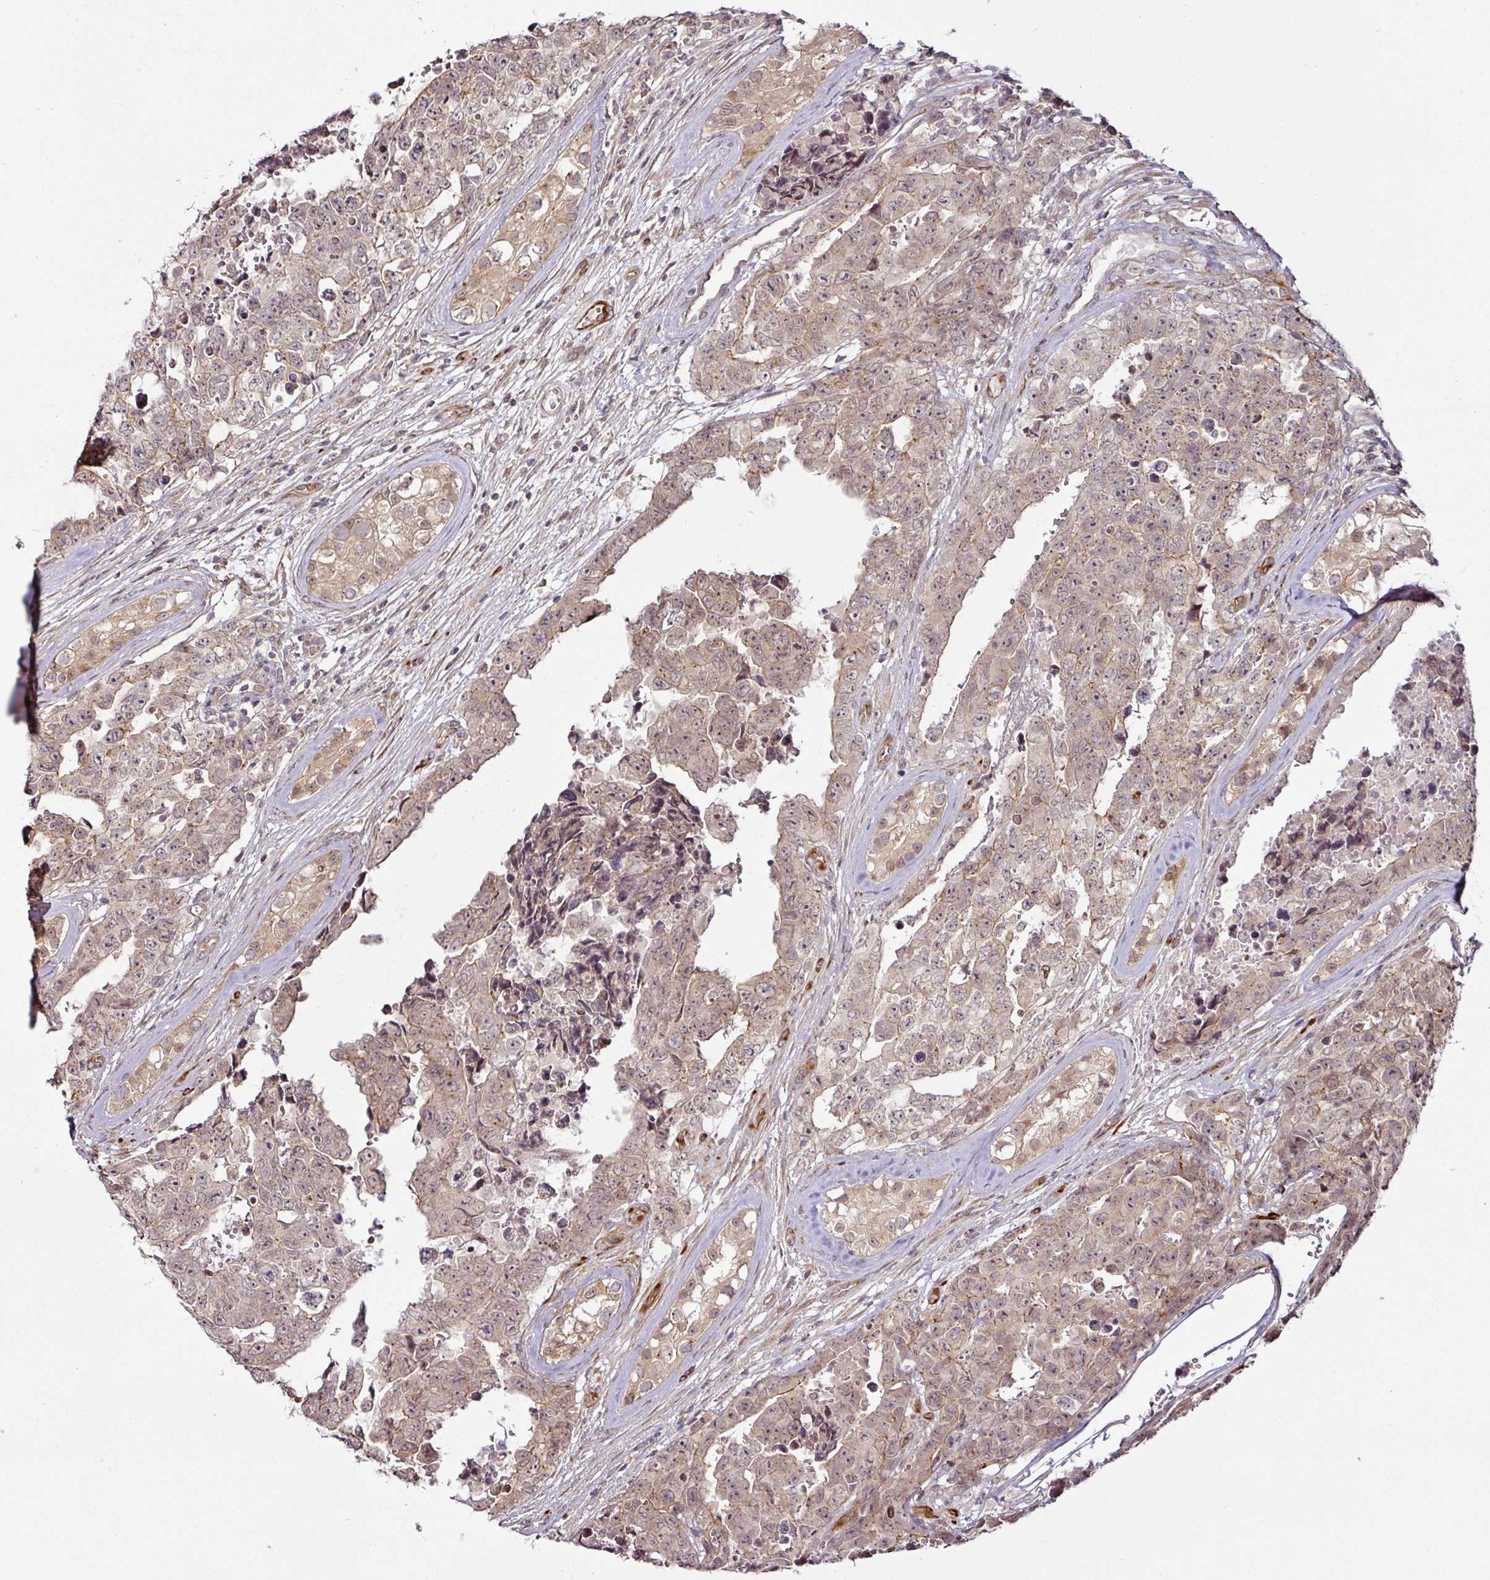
{"staining": {"intensity": "weak", "quantity": ">75%", "location": "nuclear"}, "tissue": "testis cancer", "cell_type": "Tumor cells", "image_type": "cancer", "snomed": [{"axis": "morphology", "description": "Normal tissue, NOS"}, {"axis": "morphology", "description": "Carcinoma, Embryonal, NOS"}, {"axis": "topography", "description": "Testis"}, {"axis": "topography", "description": "Epididymis"}], "caption": "Protein positivity by immunohistochemistry demonstrates weak nuclear positivity in about >75% of tumor cells in embryonal carcinoma (testis). The protein of interest is stained brown, and the nuclei are stained in blue (DAB (3,3'-diaminobenzidine) IHC with brightfield microscopy, high magnification).", "gene": "DCAF13", "patient": {"sex": "male", "age": 25}}